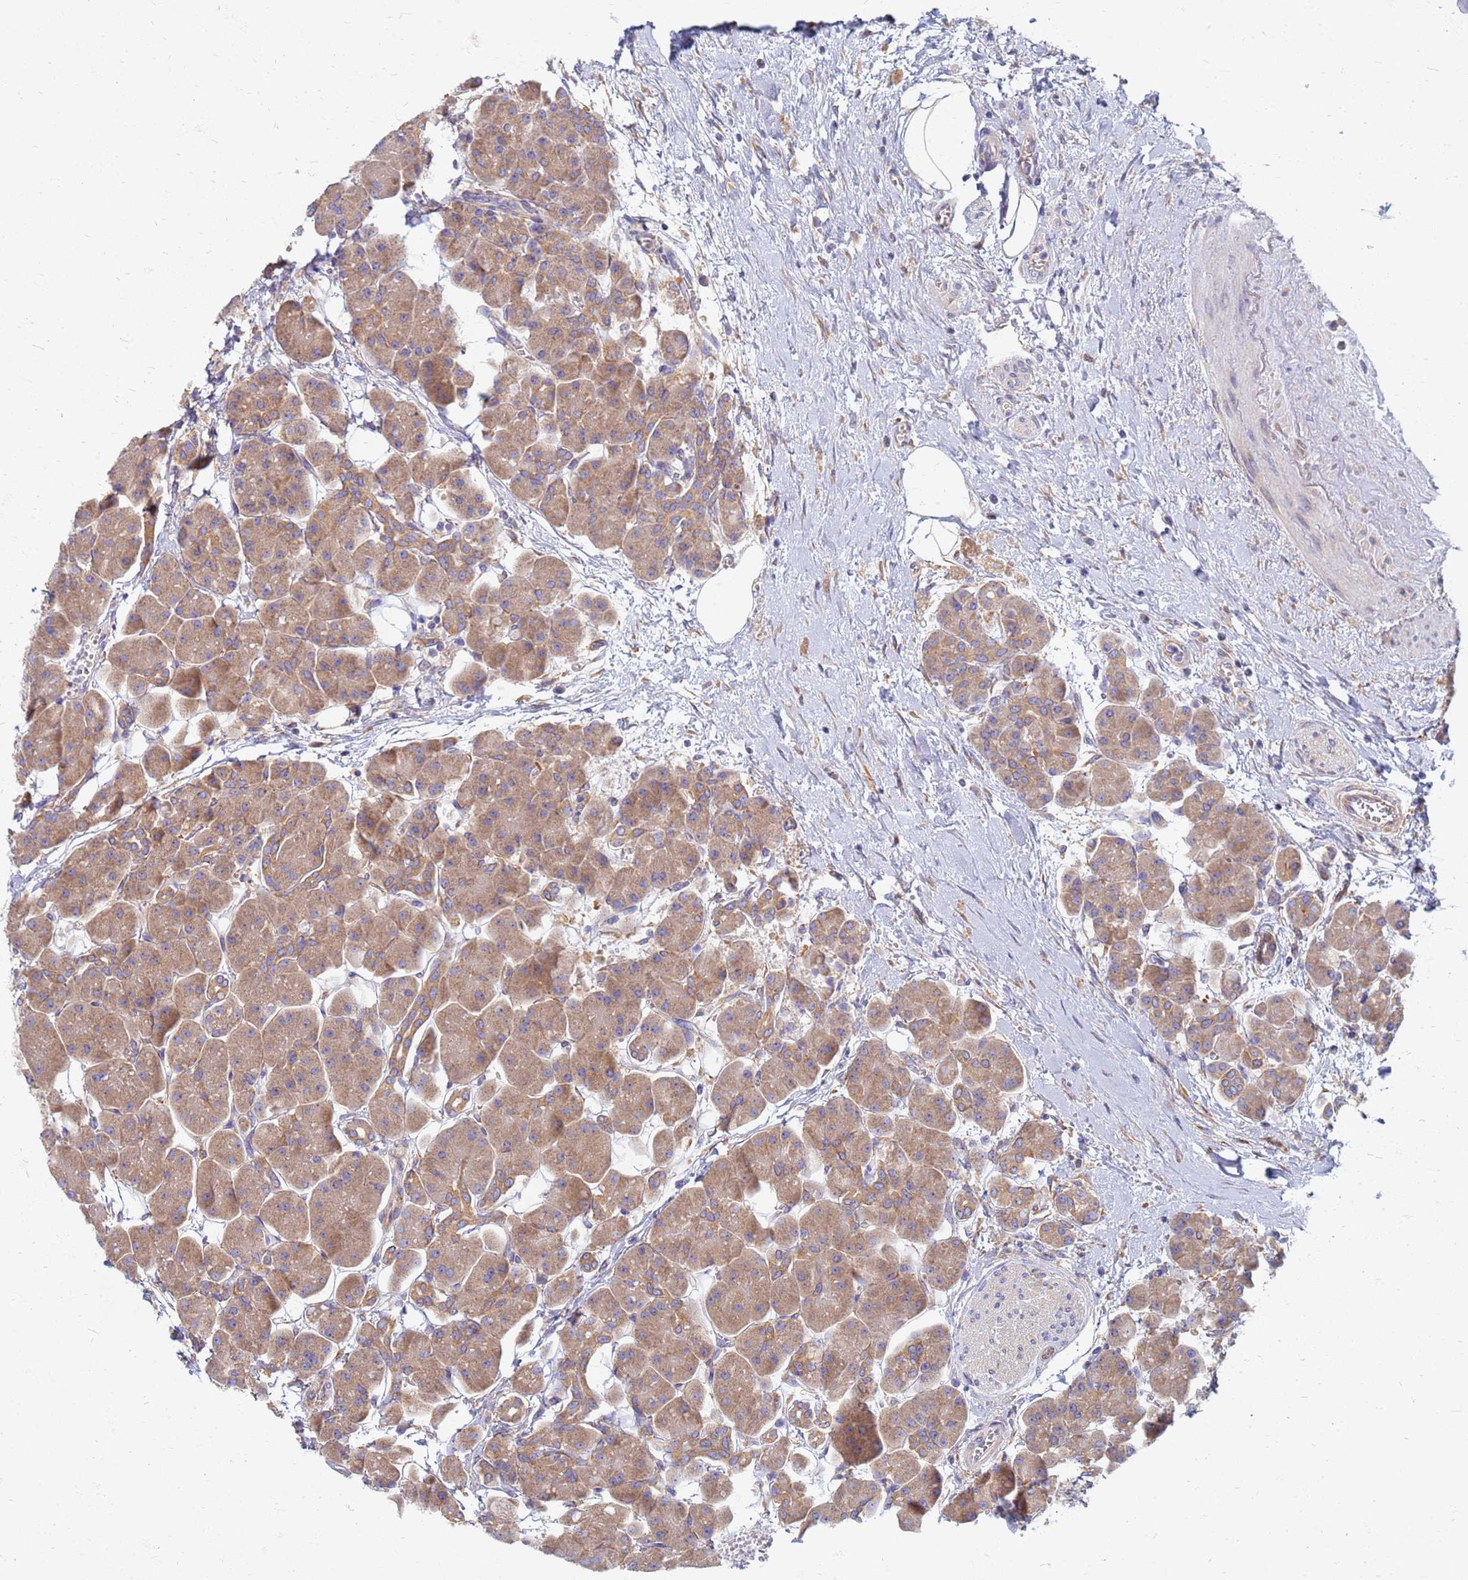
{"staining": {"intensity": "moderate", "quantity": ">75%", "location": "cytoplasmic/membranous"}, "tissue": "pancreas", "cell_type": "Exocrine glandular cells", "image_type": "normal", "snomed": [{"axis": "morphology", "description": "Normal tissue, NOS"}, {"axis": "topography", "description": "Pancreas"}], "caption": "This is a micrograph of immunohistochemistry staining of unremarkable pancreas, which shows moderate staining in the cytoplasmic/membranous of exocrine glandular cells.", "gene": "EEA1", "patient": {"sex": "male", "age": 66}}